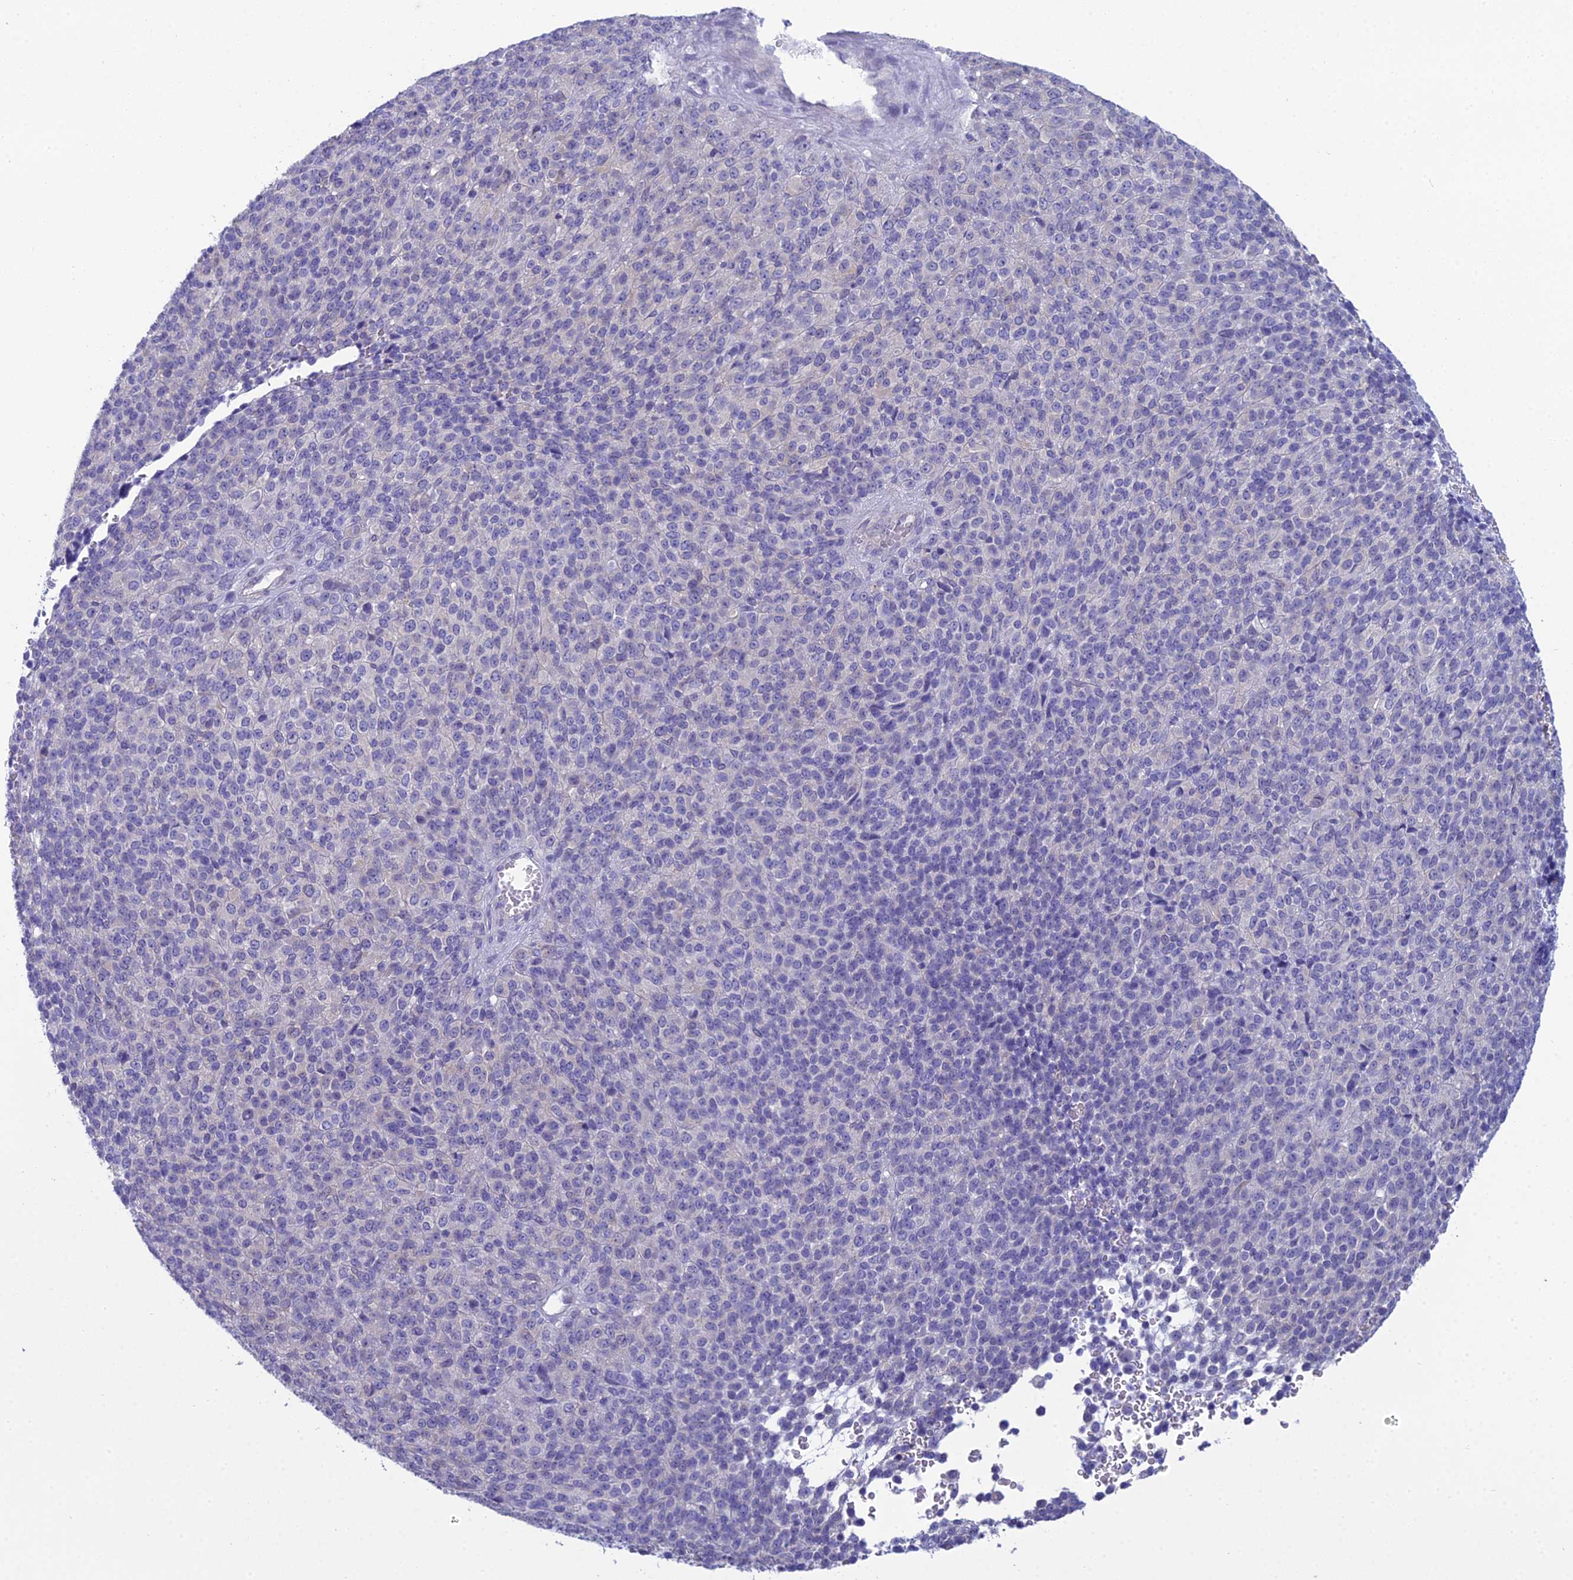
{"staining": {"intensity": "negative", "quantity": "none", "location": "none"}, "tissue": "melanoma", "cell_type": "Tumor cells", "image_type": "cancer", "snomed": [{"axis": "morphology", "description": "Malignant melanoma, Metastatic site"}, {"axis": "topography", "description": "Brain"}], "caption": "IHC micrograph of neoplastic tissue: melanoma stained with DAB (3,3'-diaminobenzidine) displays no significant protein positivity in tumor cells.", "gene": "GNPNAT1", "patient": {"sex": "female", "age": 56}}